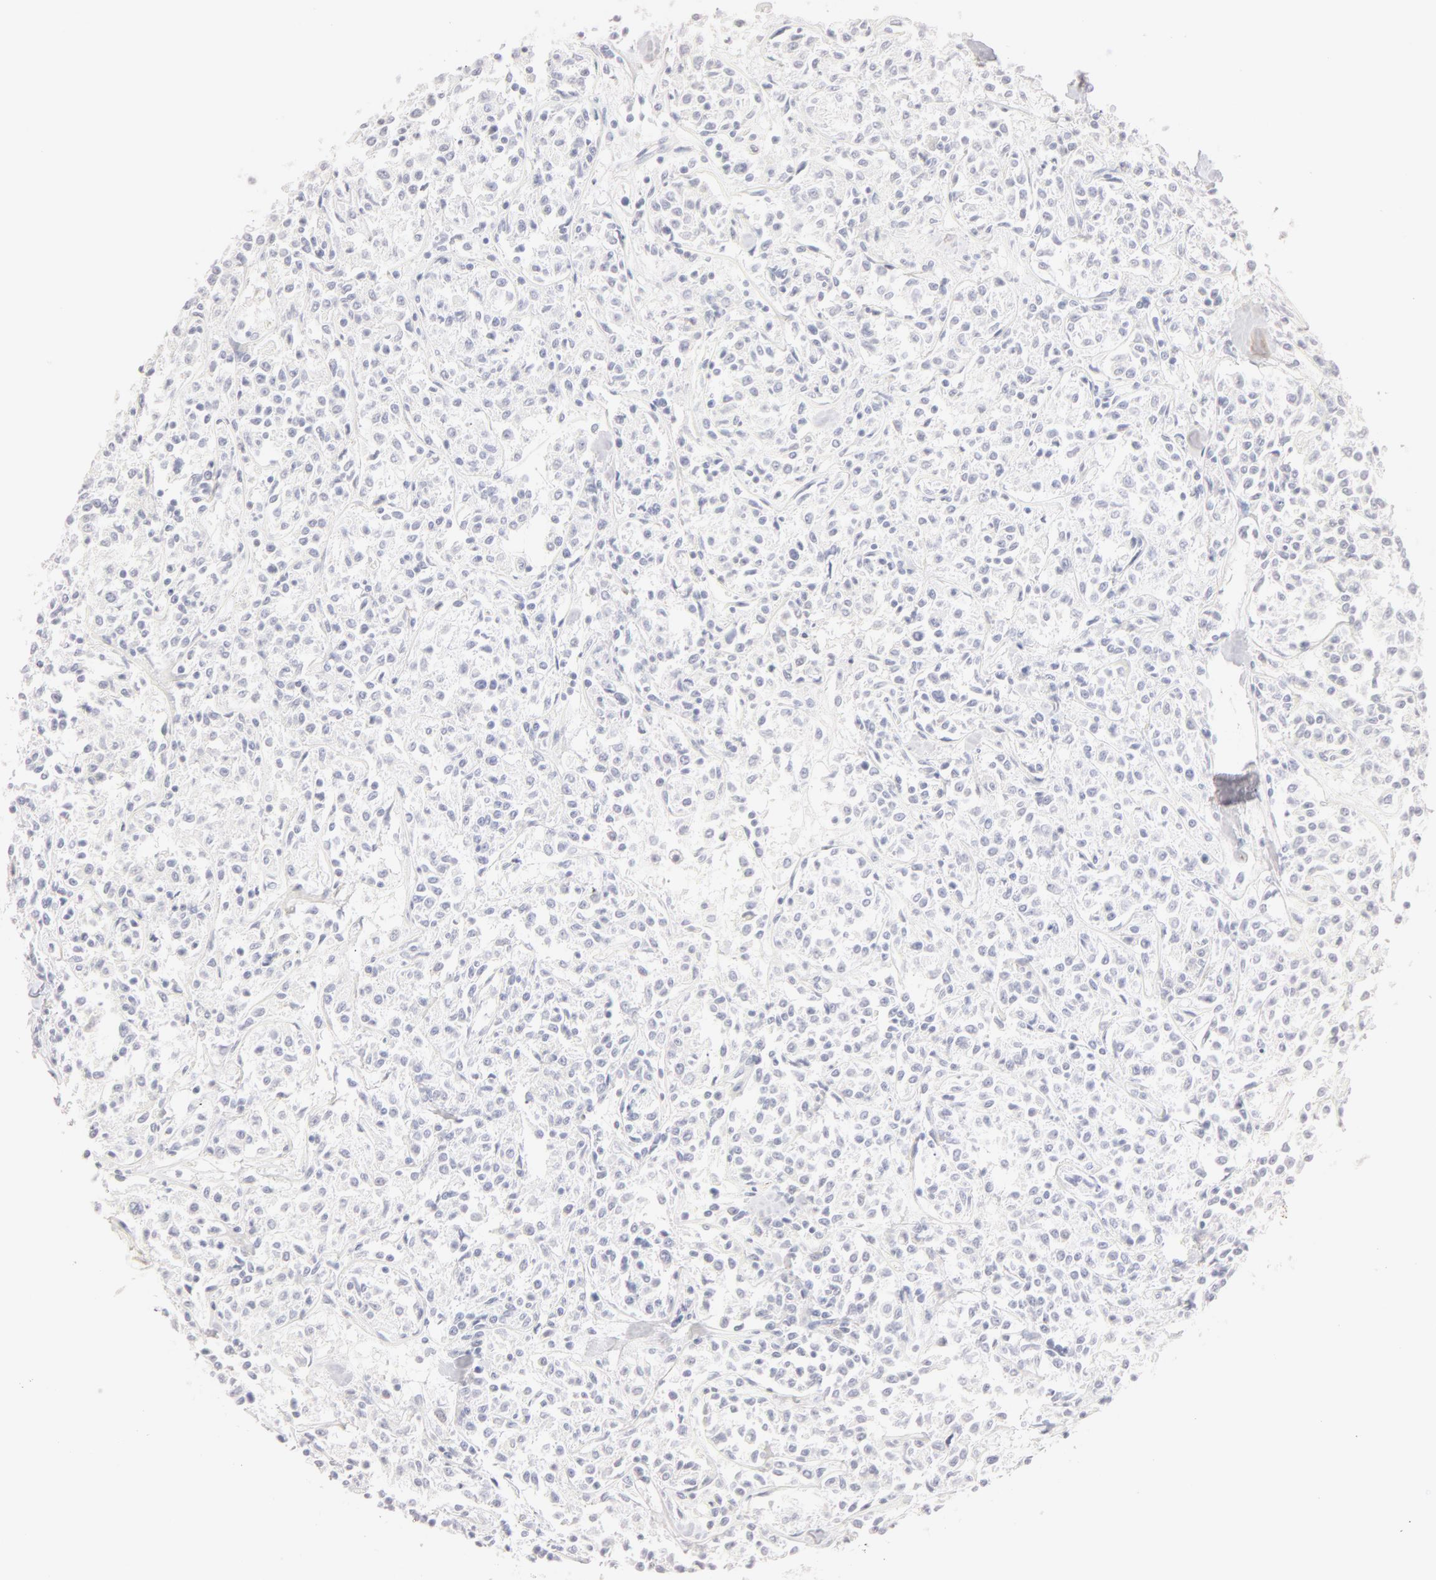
{"staining": {"intensity": "negative", "quantity": "none", "location": "none"}, "tissue": "lymphoma", "cell_type": "Tumor cells", "image_type": "cancer", "snomed": [{"axis": "morphology", "description": "Malignant lymphoma, non-Hodgkin's type, Low grade"}, {"axis": "topography", "description": "Small intestine"}], "caption": "The immunohistochemistry image has no significant staining in tumor cells of lymphoma tissue.", "gene": "LGALS7B", "patient": {"sex": "female", "age": 59}}